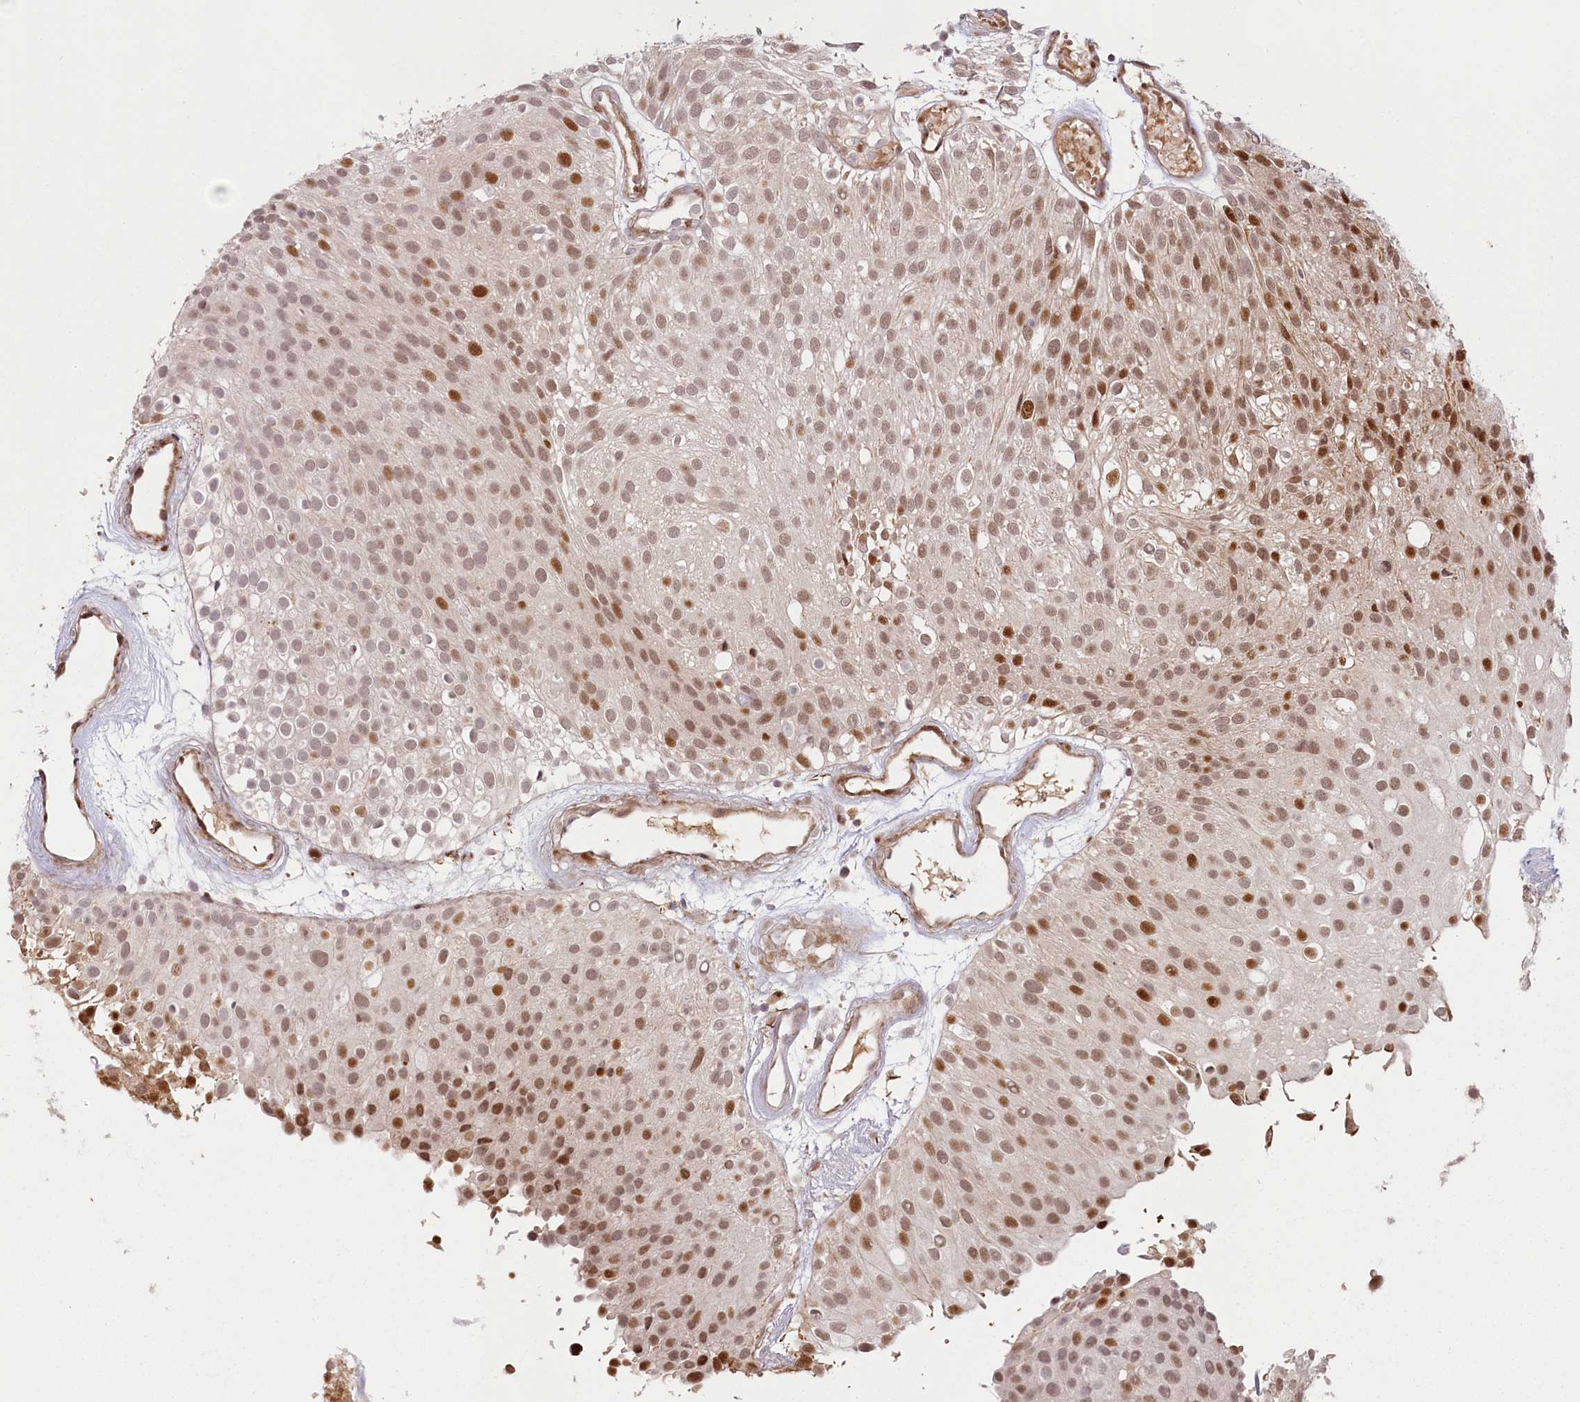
{"staining": {"intensity": "moderate", "quantity": "25%-75%", "location": "nuclear"}, "tissue": "urothelial cancer", "cell_type": "Tumor cells", "image_type": "cancer", "snomed": [{"axis": "morphology", "description": "Urothelial carcinoma, Low grade"}, {"axis": "topography", "description": "Urinary bladder"}], "caption": "An IHC image of neoplastic tissue is shown. Protein staining in brown shows moderate nuclear positivity in urothelial cancer within tumor cells.", "gene": "FAM204A", "patient": {"sex": "male", "age": 78}}